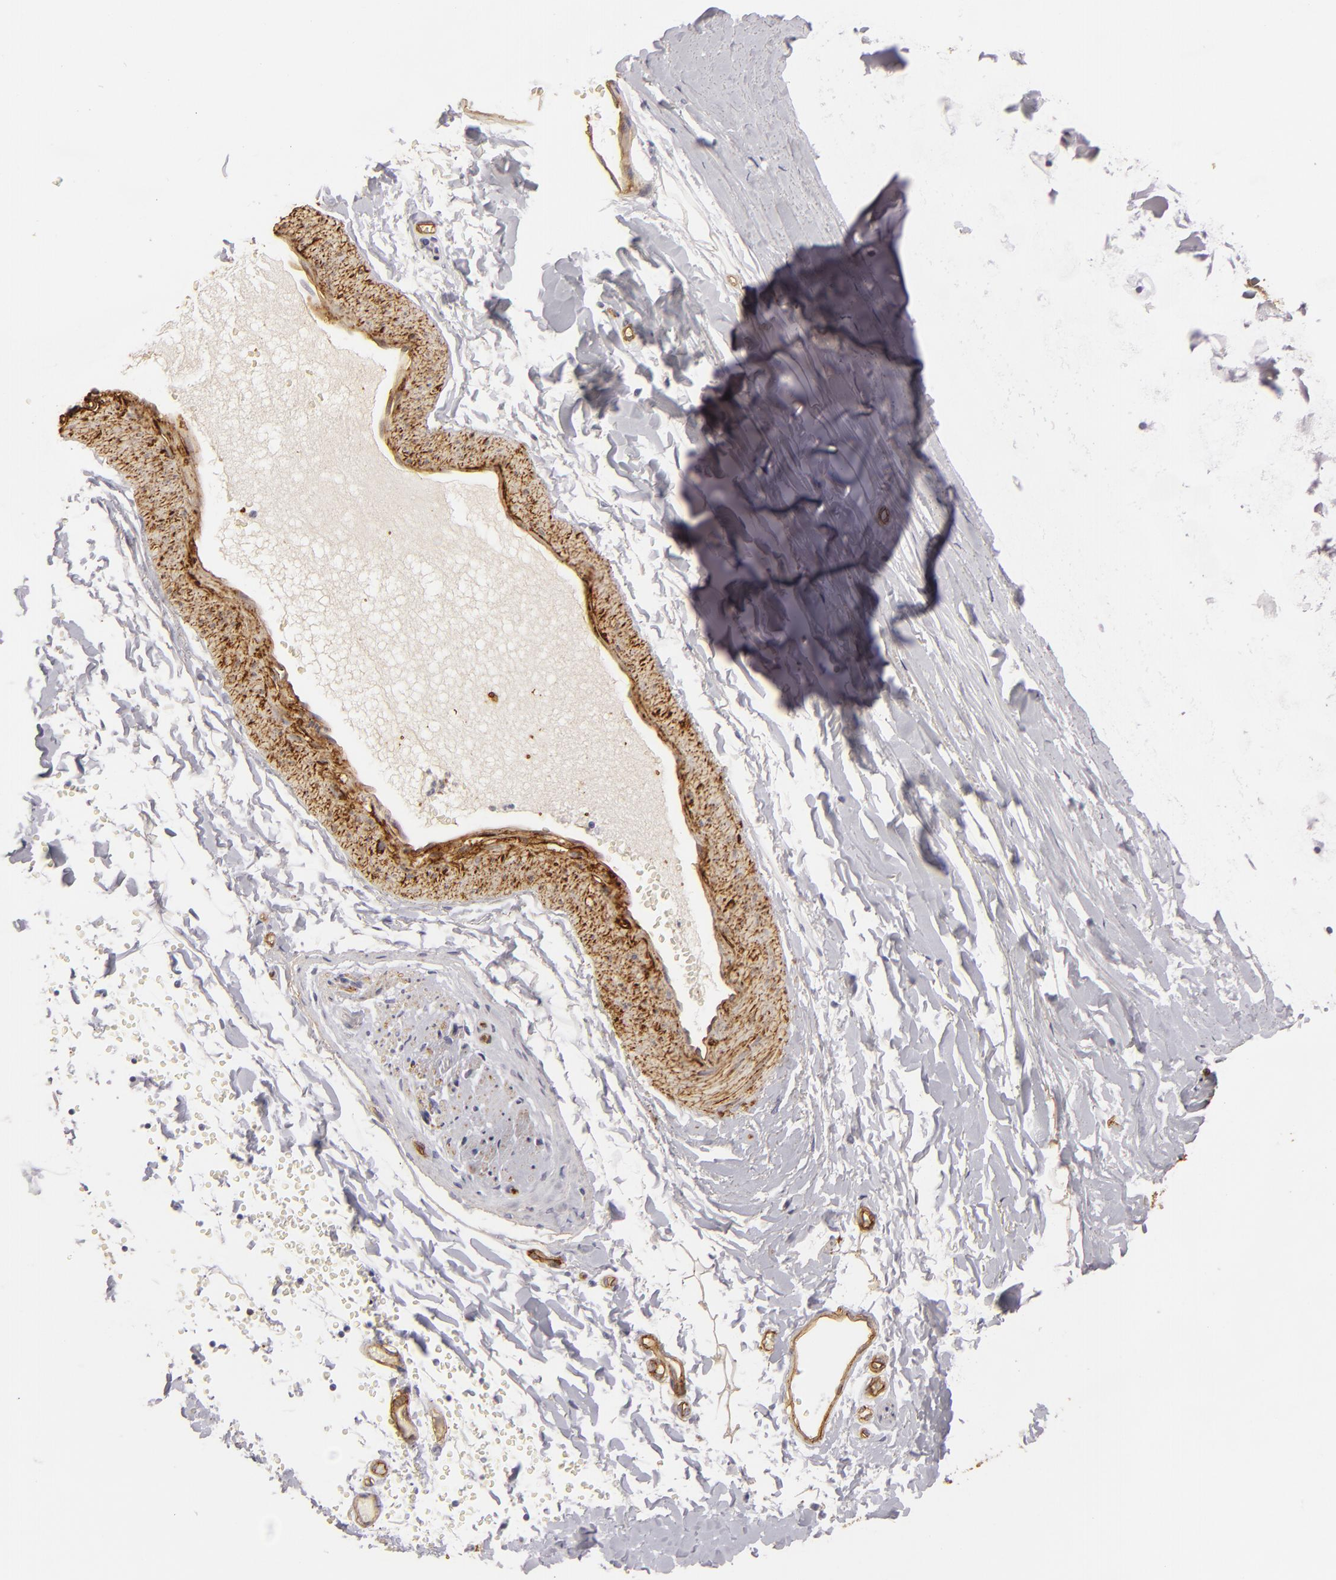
{"staining": {"intensity": "moderate", "quantity": ">75%", "location": "cytoplasmic/membranous"}, "tissue": "adipose tissue", "cell_type": "Adipocytes", "image_type": "normal", "snomed": [{"axis": "morphology", "description": "Normal tissue, NOS"}, {"axis": "topography", "description": "Bronchus"}, {"axis": "topography", "description": "Lung"}], "caption": "Immunohistochemical staining of normal adipose tissue reveals medium levels of moderate cytoplasmic/membranous staining in about >75% of adipocytes. (Brightfield microscopy of DAB IHC at high magnification).", "gene": "MCAM", "patient": {"sex": "female", "age": 56}}